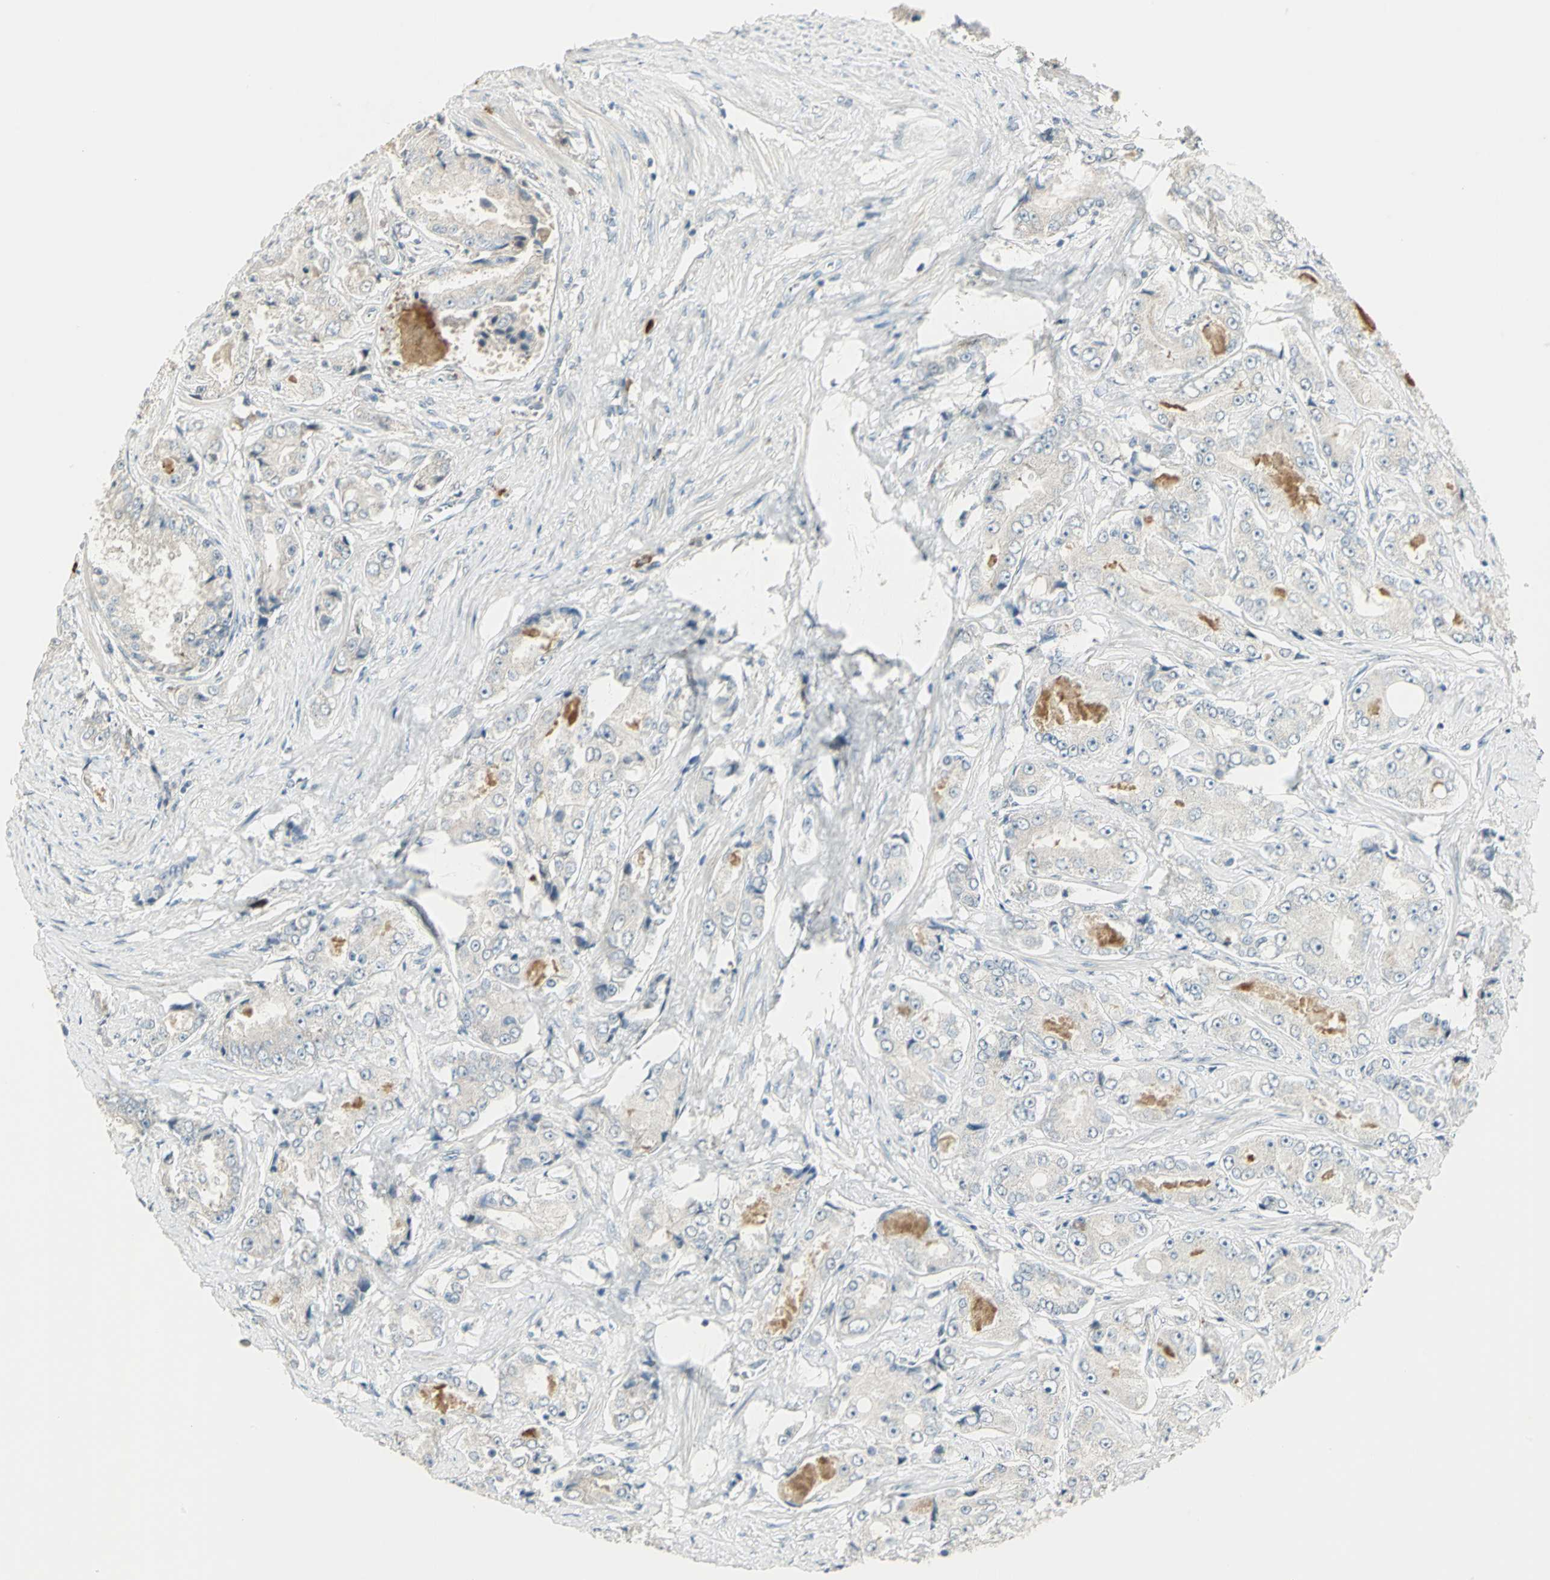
{"staining": {"intensity": "negative", "quantity": "none", "location": "none"}, "tissue": "prostate cancer", "cell_type": "Tumor cells", "image_type": "cancer", "snomed": [{"axis": "morphology", "description": "Adenocarcinoma, High grade"}, {"axis": "topography", "description": "Prostate"}], "caption": "A high-resolution micrograph shows immunohistochemistry staining of prostate cancer, which demonstrates no significant expression in tumor cells.", "gene": "PROC", "patient": {"sex": "male", "age": 73}}